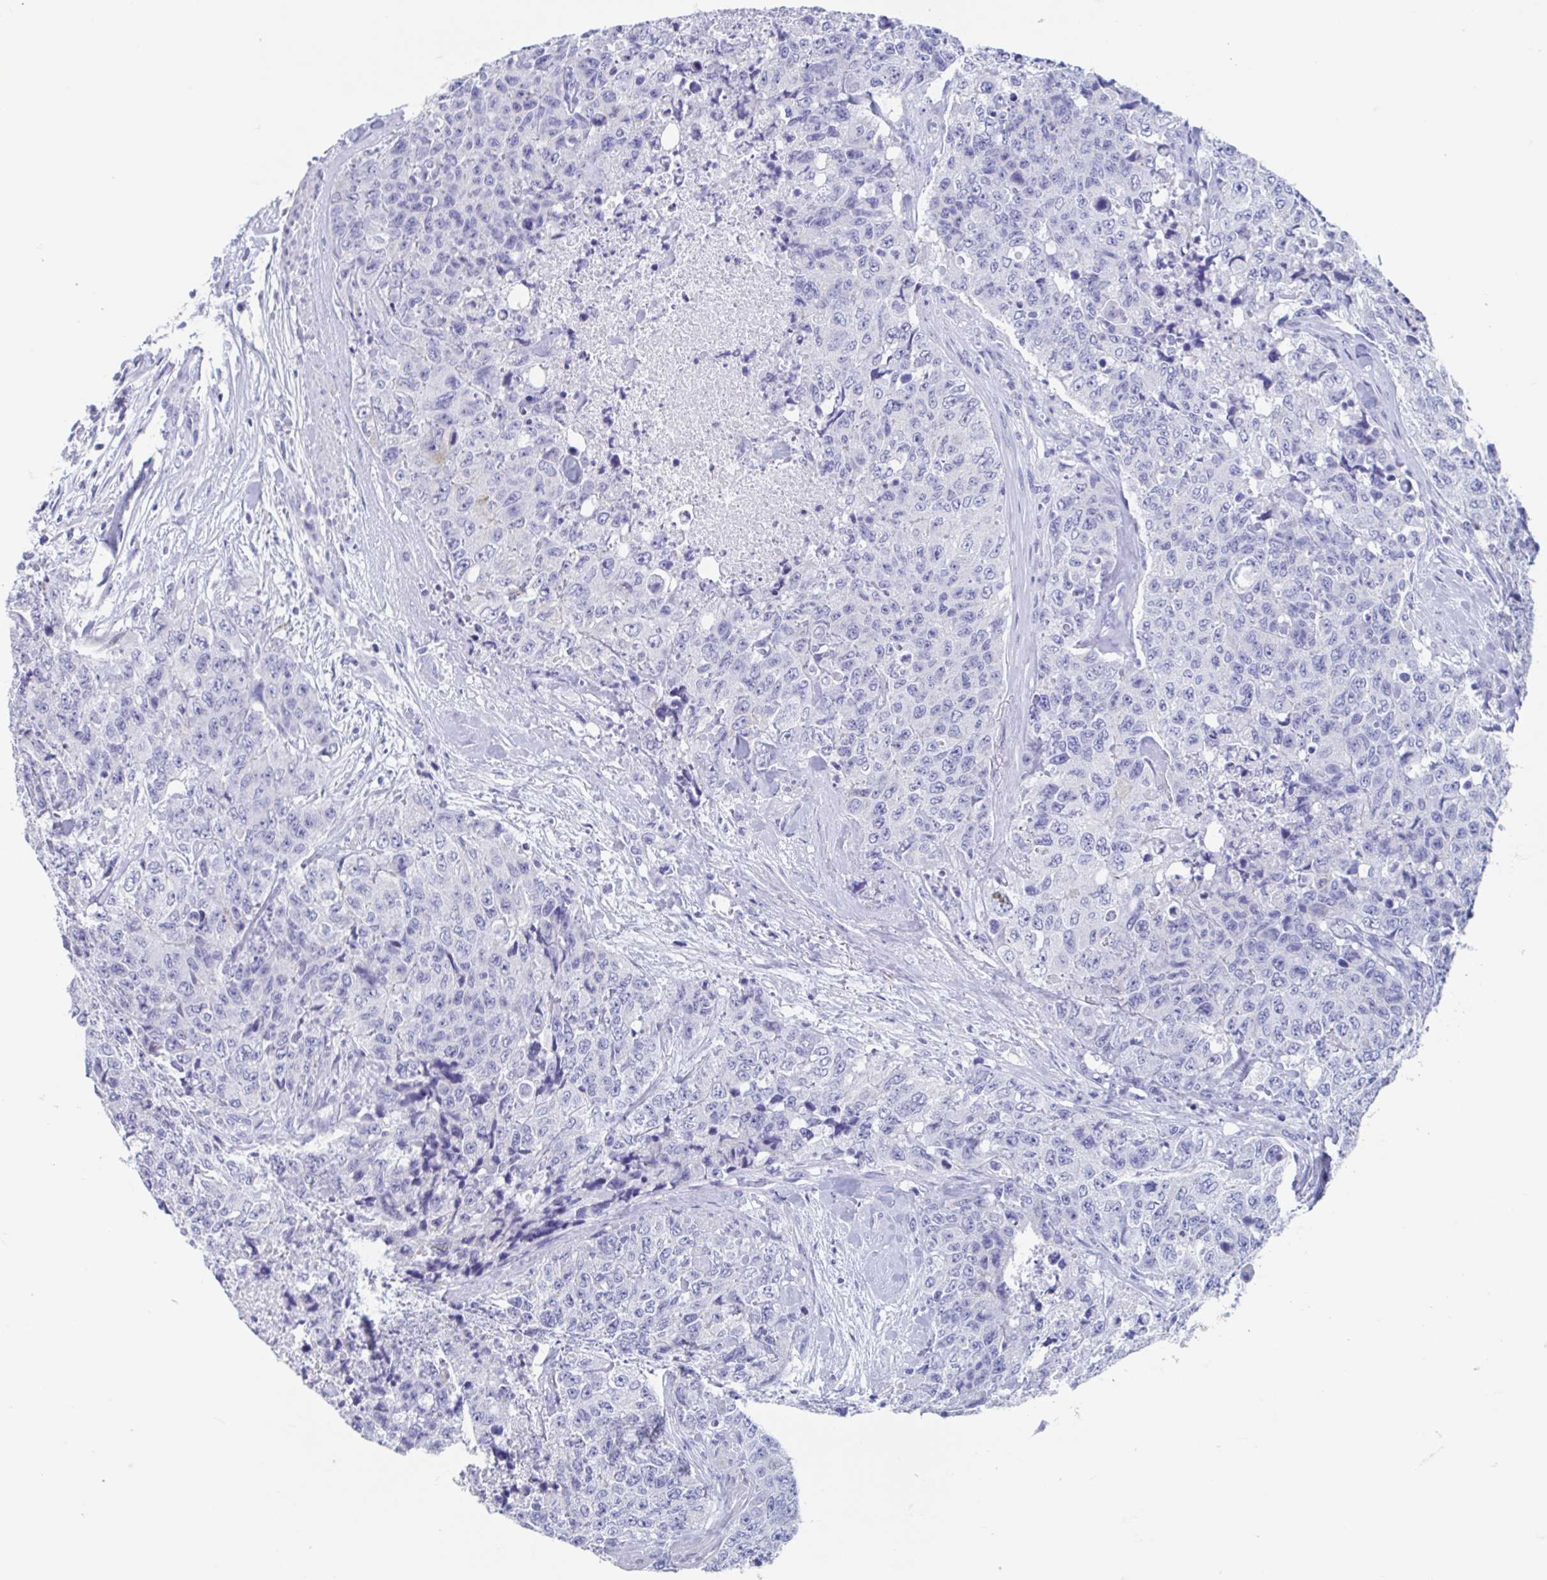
{"staining": {"intensity": "negative", "quantity": "none", "location": "none"}, "tissue": "urothelial cancer", "cell_type": "Tumor cells", "image_type": "cancer", "snomed": [{"axis": "morphology", "description": "Urothelial carcinoma, High grade"}, {"axis": "topography", "description": "Urinary bladder"}], "caption": "Tumor cells show no significant protein positivity in urothelial carcinoma (high-grade). (Stains: DAB (3,3'-diaminobenzidine) immunohistochemistry with hematoxylin counter stain, Microscopy: brightfield microscopy at high magnification).", "gene": "SHCBP1L", "patient": {"sex": "female", "age": 78}}